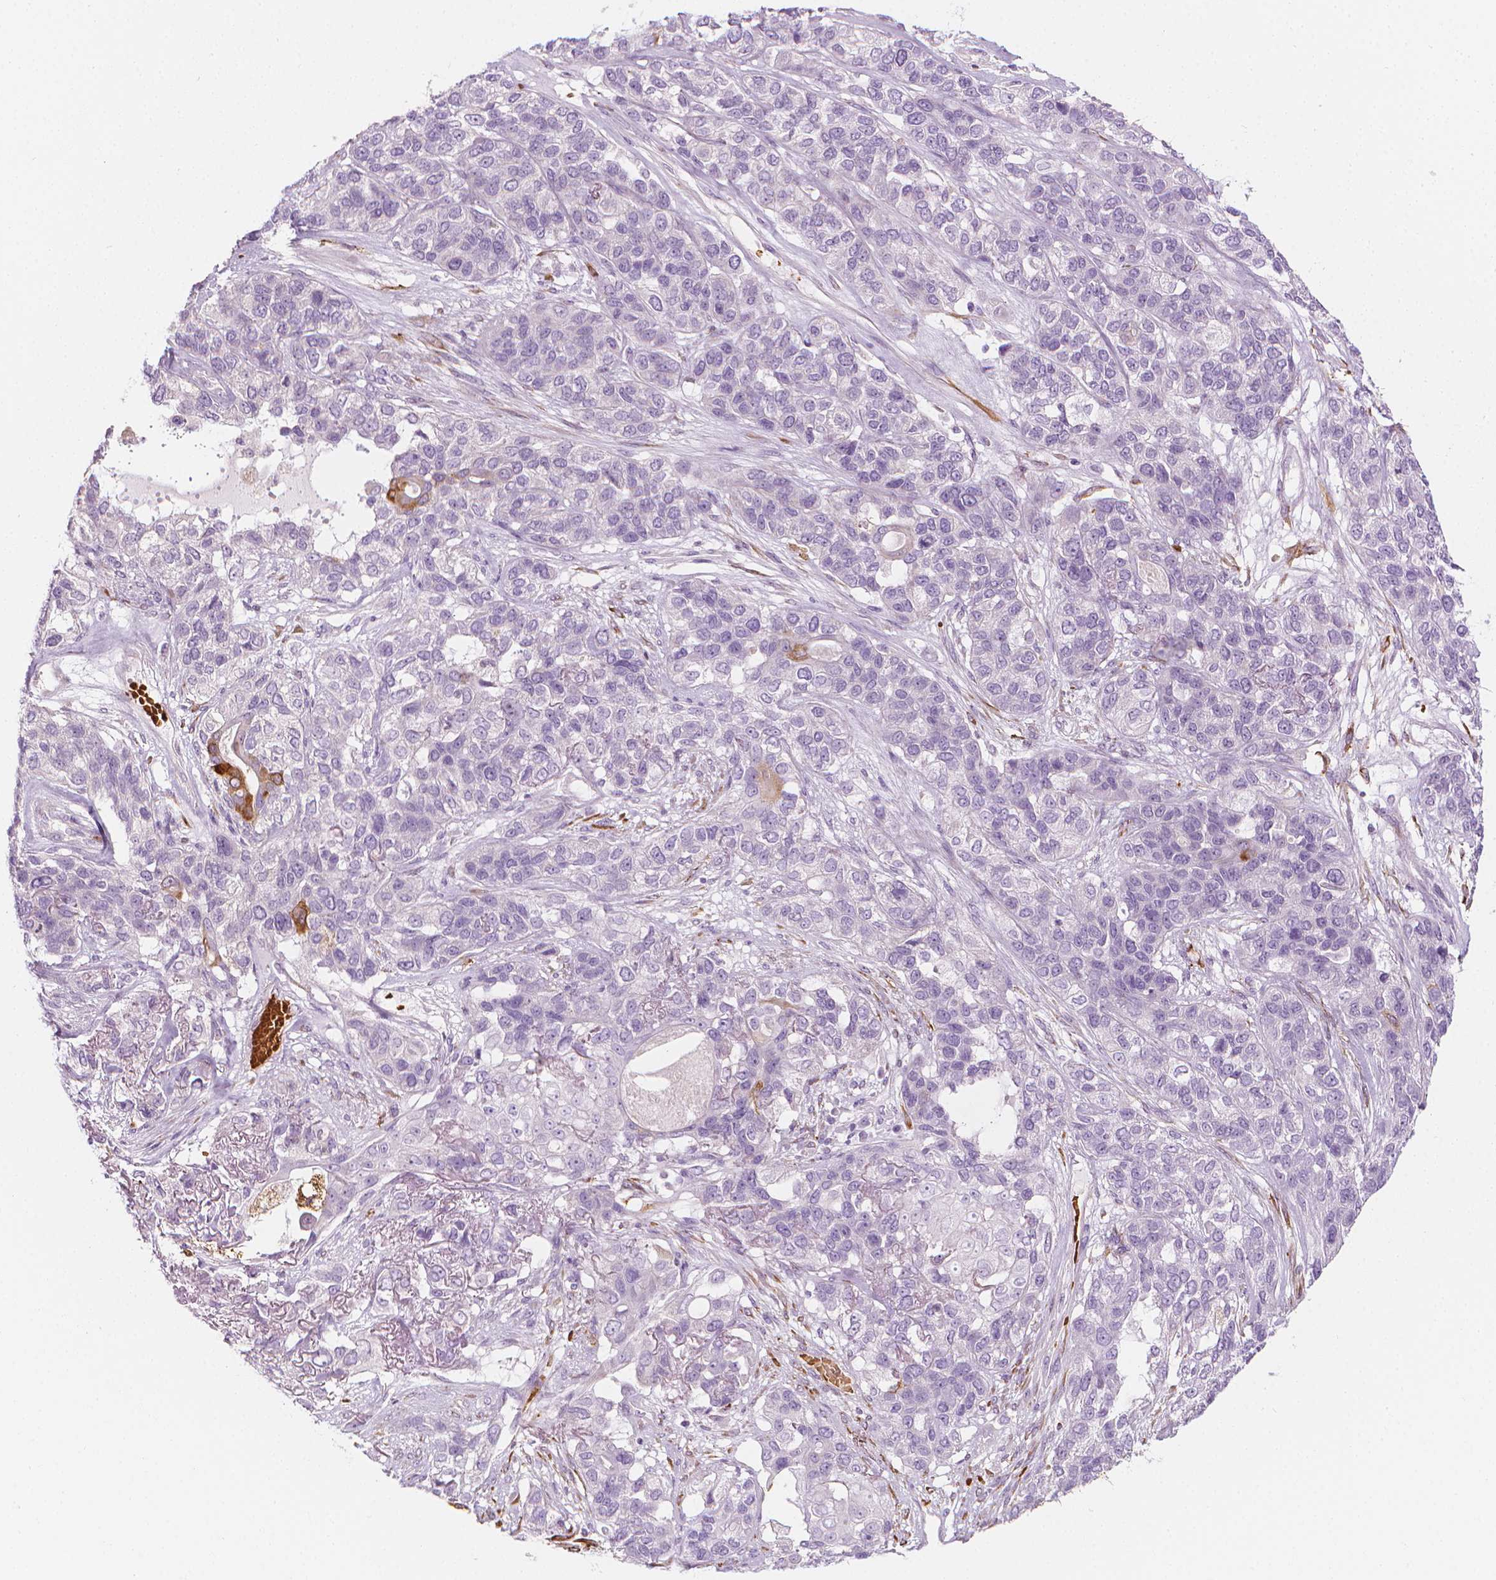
{"staining": {"intensity": "negative", "quantity": "none", "location": "none"}, "tissue": "lung cancer", "cell_type": "Tumor cells", "image_type": "cancer", "snomed": [{"axis": "morphology", "description": "Squamous cell carcinoma, NOS"}, {"axis": "topography", "description": "Lung"}], "caption": "An immunohistochemistry (IHC) image of lung cancer is shown. There is no staining in tumor cells of lung cancer.", "gene": "CES1", "patient": {"sex": "female", "age": 70}}